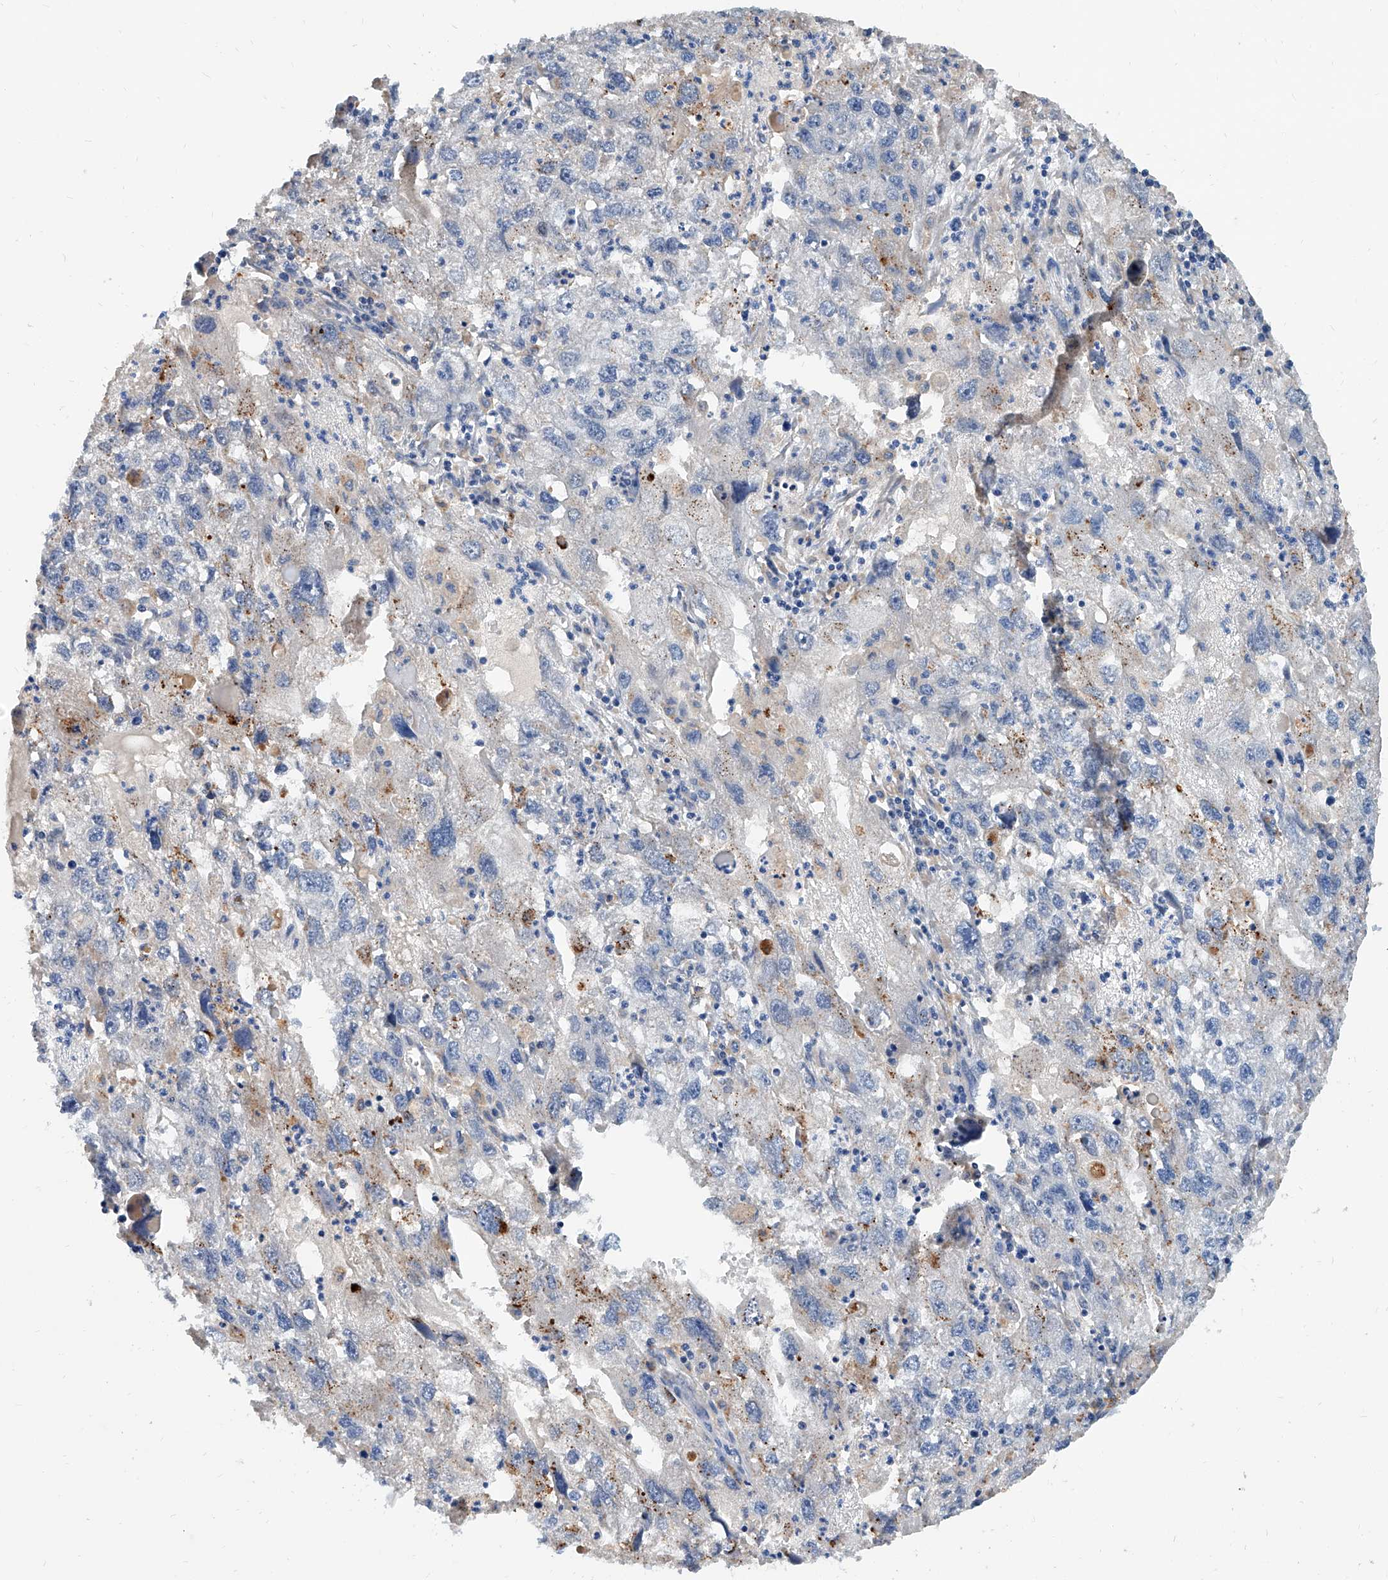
{"staining": {"intensity": "negative", "quantity": "none", "location": "none"}, "tissue": "endometrial cancer", "cell_type": "Tumor cells", "image_type": "cancer", "snomed": [{"axis": "morphology", "description": "Adenocarcinoma, NOS"}, {"axis": "topography", "description": "Endometrium"}], "caption": "High power microscopy histopathology image of an IHC image of adenocarcinoma (endometrial), revealing no significant expression in tumor cells.", "gene": "MAGEE2", "patient": {"sex": "female", "age": 49}}